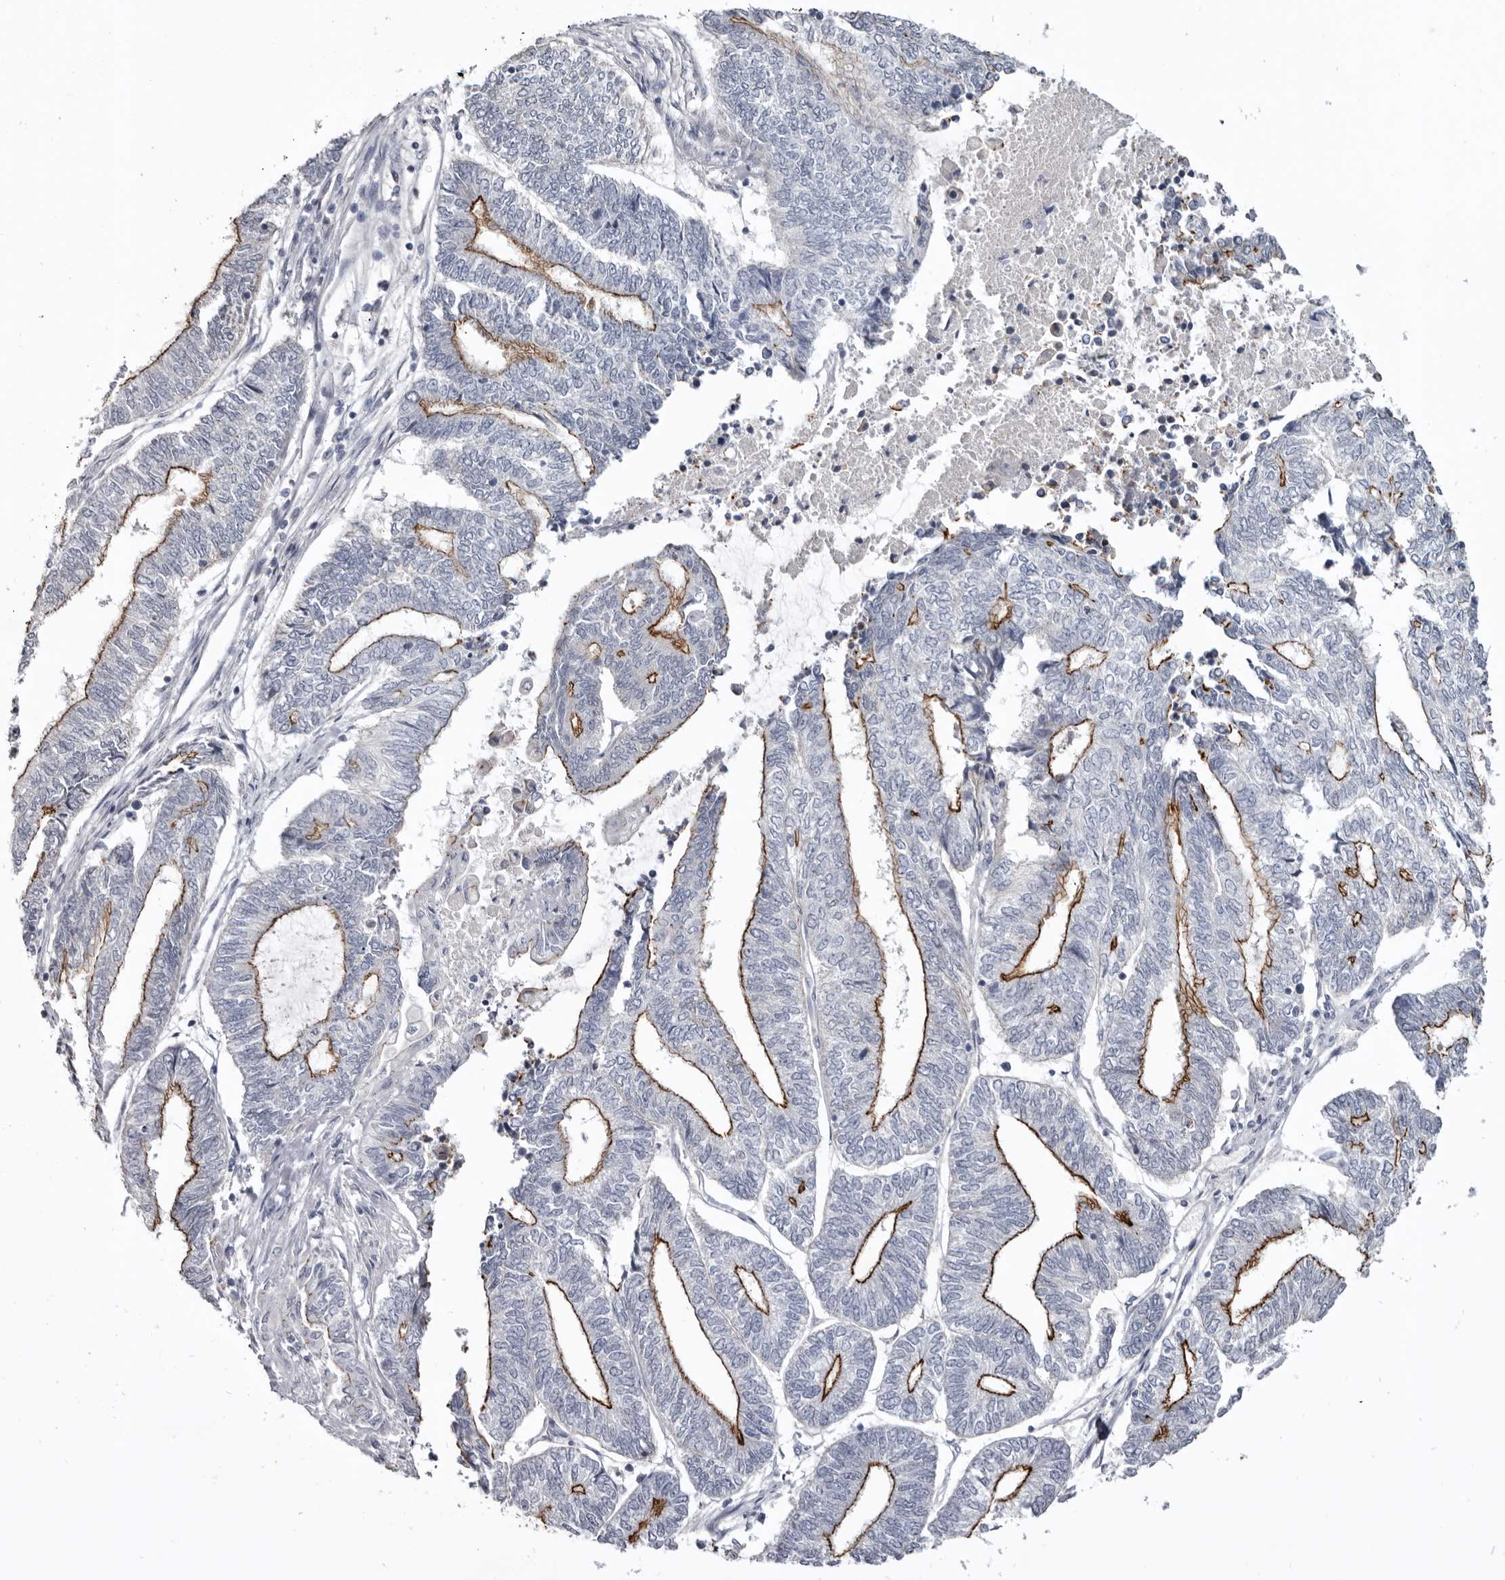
{"staining": {"intensity": "strong", "quantity": "25%-75%", "location": "cytoplasmic/membranous"}, "tissue": "endometrial cancer", "cell_type": "Tumor cells", "image_type": "cancer", "snomed": [{"axis": "morphology", "description": "Adenocarcinoma, NOS"}, {"axis": "topography", "description": "Uterus"}, {"axis": "topography", "description": "Endometrium"}], "caption": "This histopathology image displays IHC staining of adenocarcinoma (endometrial), with high strong cytoplasmic/membranous positivity in about 25%-75% of tumor cells.", "gene": "CGN", "patient": {"sex": "female", "age": 70}}